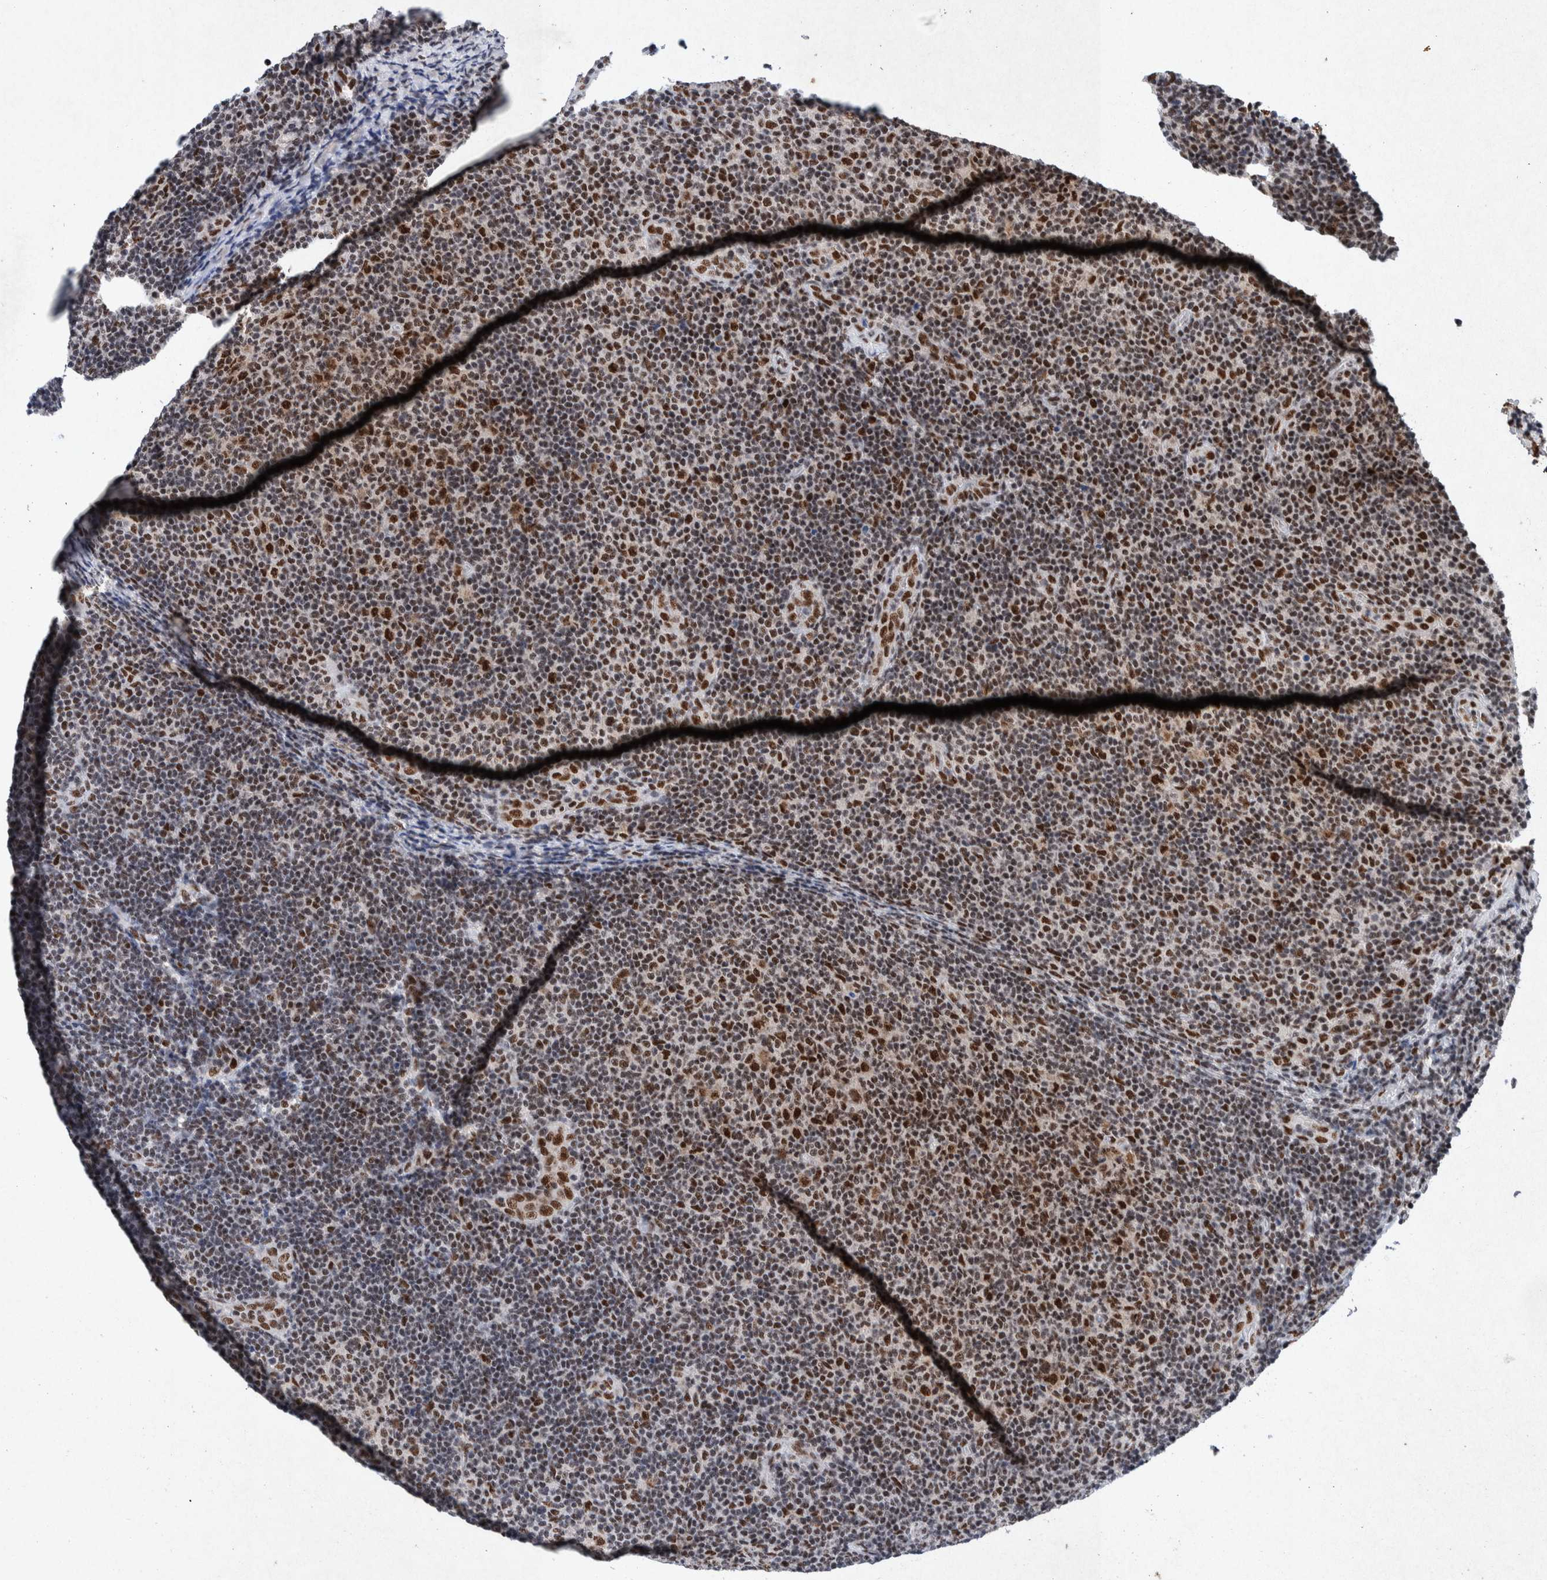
{"staining": {"intensity": "moderate", "quantity": "25%-75%", "location": "nuclear"}, "tissue": "lymphoma", "cell_type": "Tumor cells", "image_type": "cancer", "snomed": [{"axis": "morphology", "description": "Malignant lymphoma, non-Hodgkin's type, Low grade"}, {"axis": "topography", "description": "Lymph node"}], "caption": "Human low-grade malignant lymphoma, non-Hodgkin's type stained with a protein marker displays moderate staining in tumor cells.", "gene": "TAF10", "patient": {"sex": "male", "age": 83}}